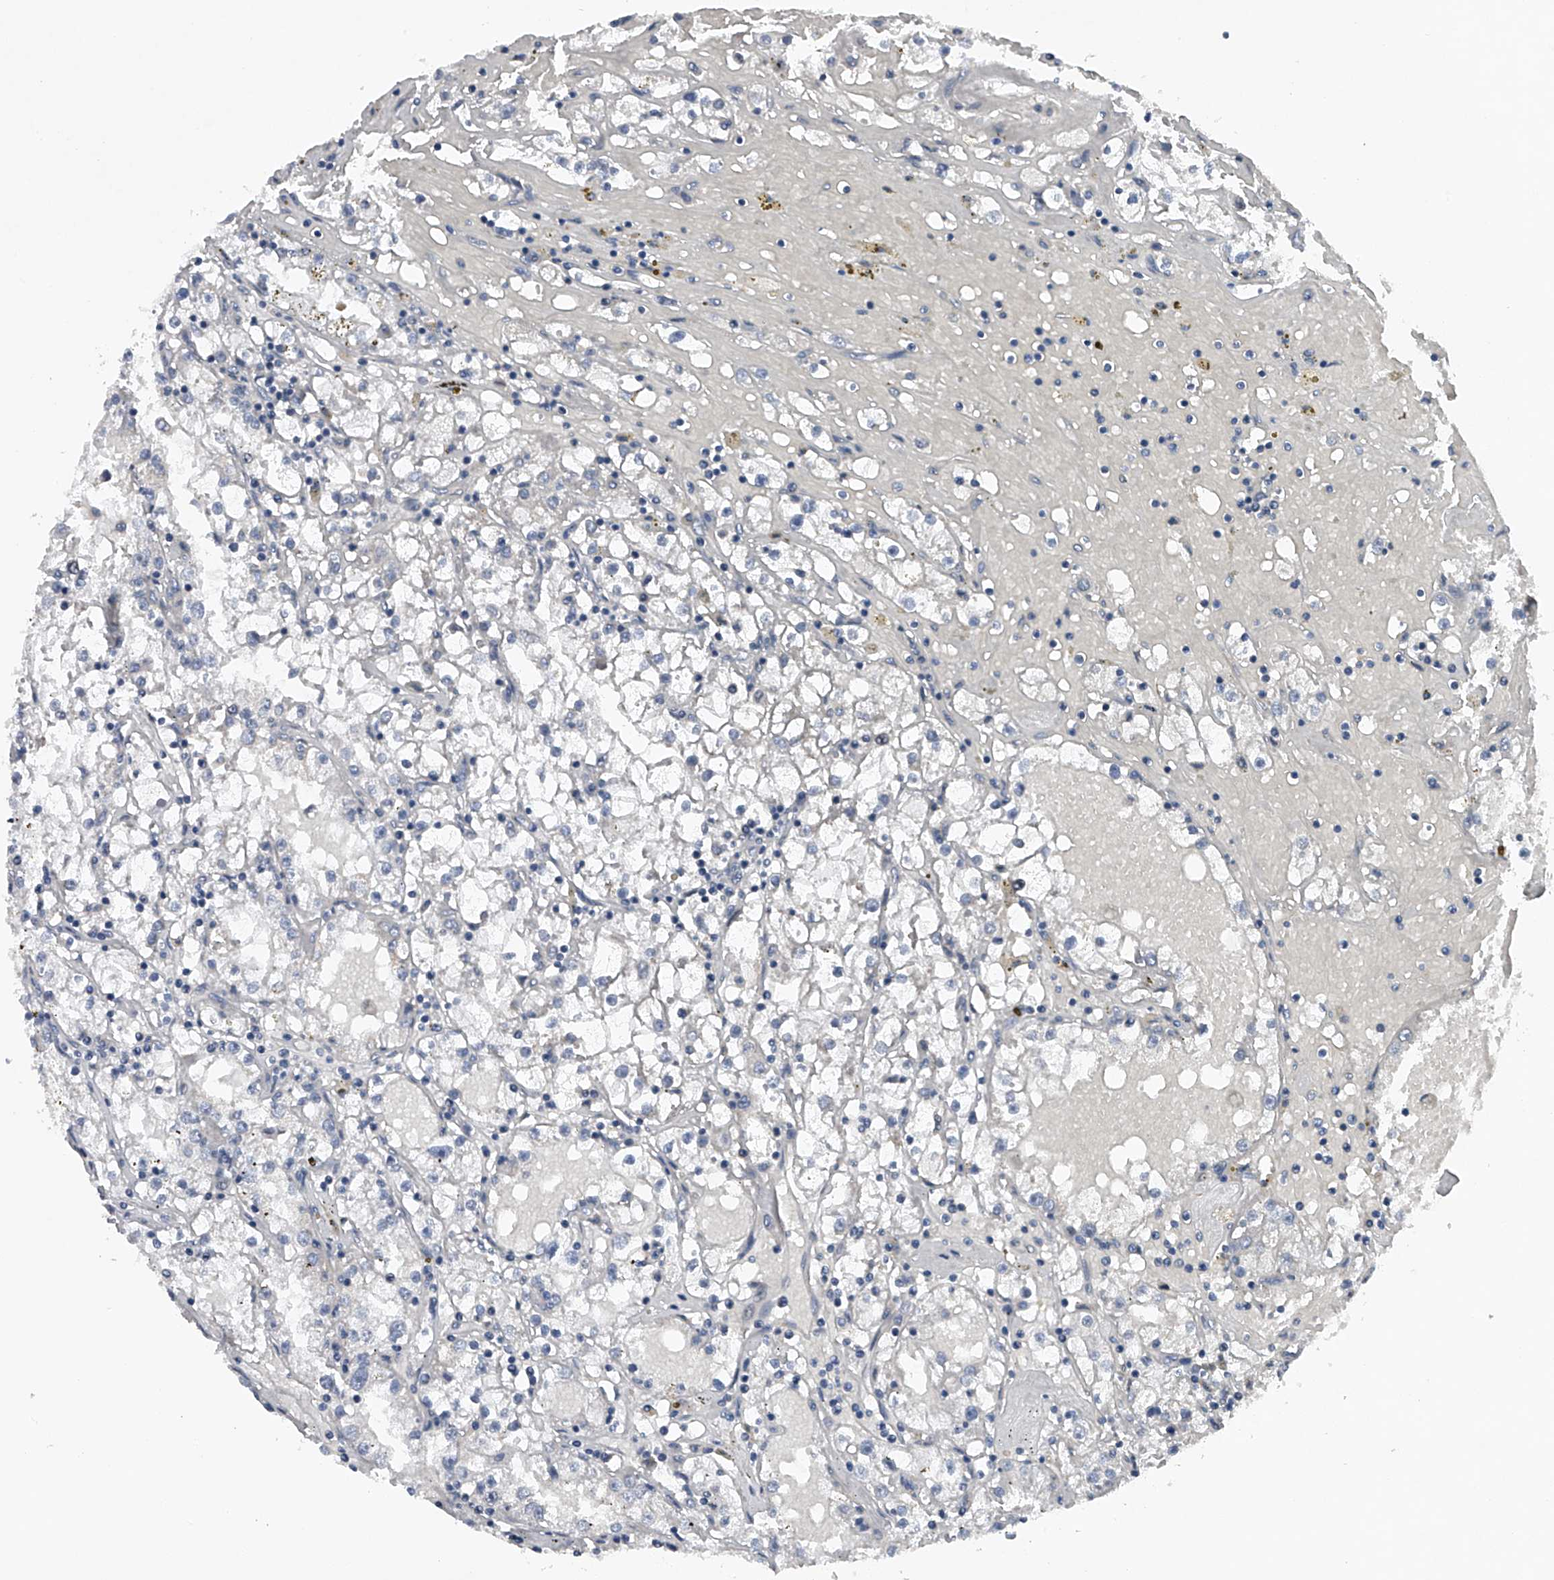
{"staining": {"intensity": "negative", "quantity": "none", "location": "none"}, "tissue": "renal cancer", "cell_type": "Tumor cells", "image_type": "cancer", "snomed": [{"axis": "morphology", "description": "Adenocarcinoma, NOS"}, {"axis": "topography", "description": "Kidney"}], "caption": "Immunohistochemistry histopathology image of neoplastic tissue: human renal adenocarcinoma stained with DAB shows no significant protein staining in tumor cells.", "gene": "RNF5", "patient": {"sex": "male", "age": 56}}